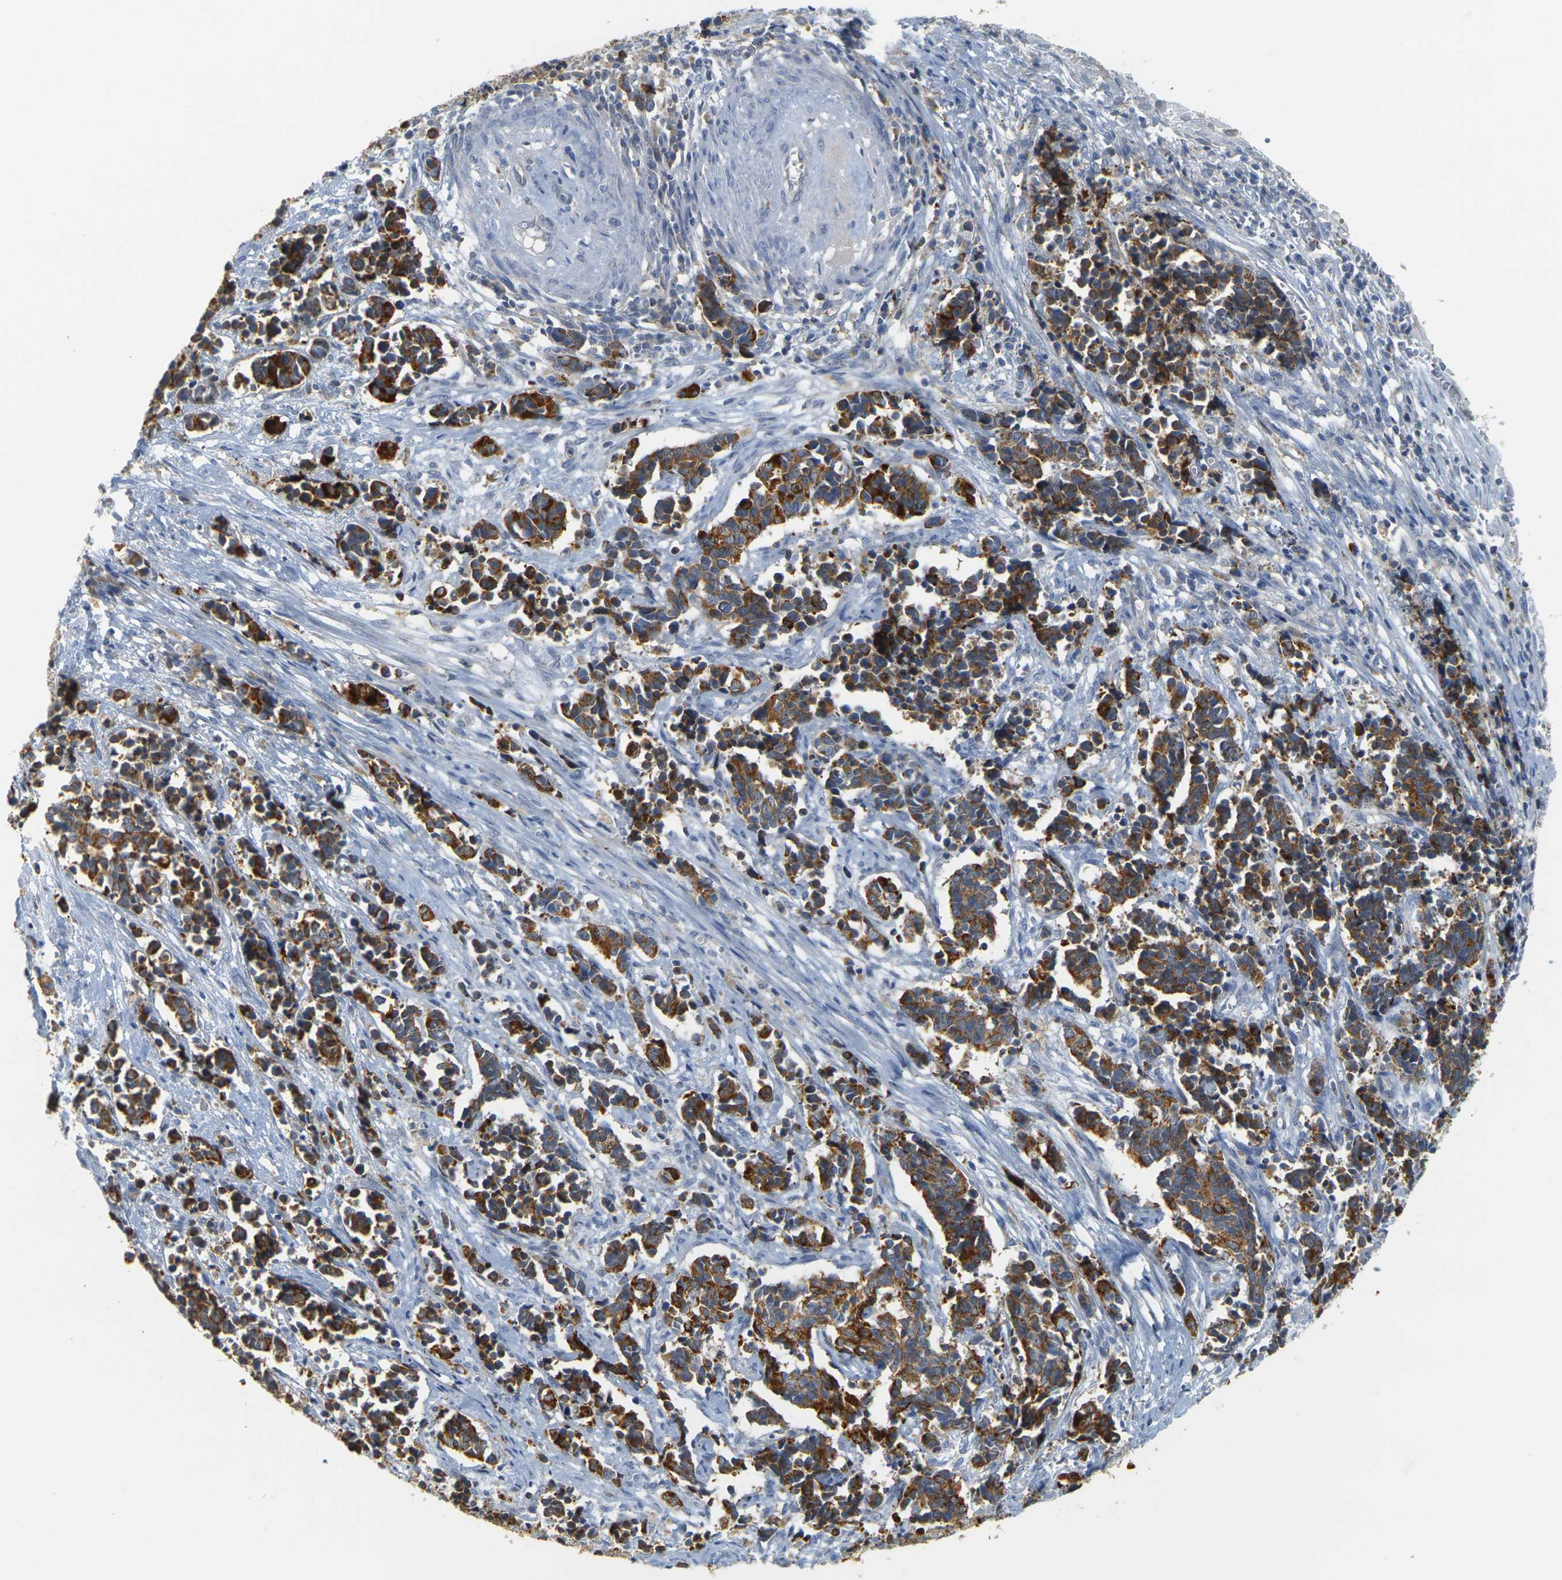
{"staining": {"intensity": "strong", "quantity": ">75%", "location": "cytoplasmic/membranous"}, "tissue": "cervical cancer", "cell_type": "Tumor cells", "image_type": "cancer", "snomed": [{"axis": "morphology", "description": "Normal tissue, NOS"}, {"axis": "morphology", "description": "Squamous cell carcinoma, NOS"}, {"axis": "topography", "description": "Cervix"}], "caption": "Approximately >75% of tumor cells in squamous cell carcinoma (cervical) demonstrate strong cytoplasmic/membranous protein staining as visualized by brown immunohistochemical staining.", "gene": "GDAP1", "patient": {"sex": "female", "age": 35}}